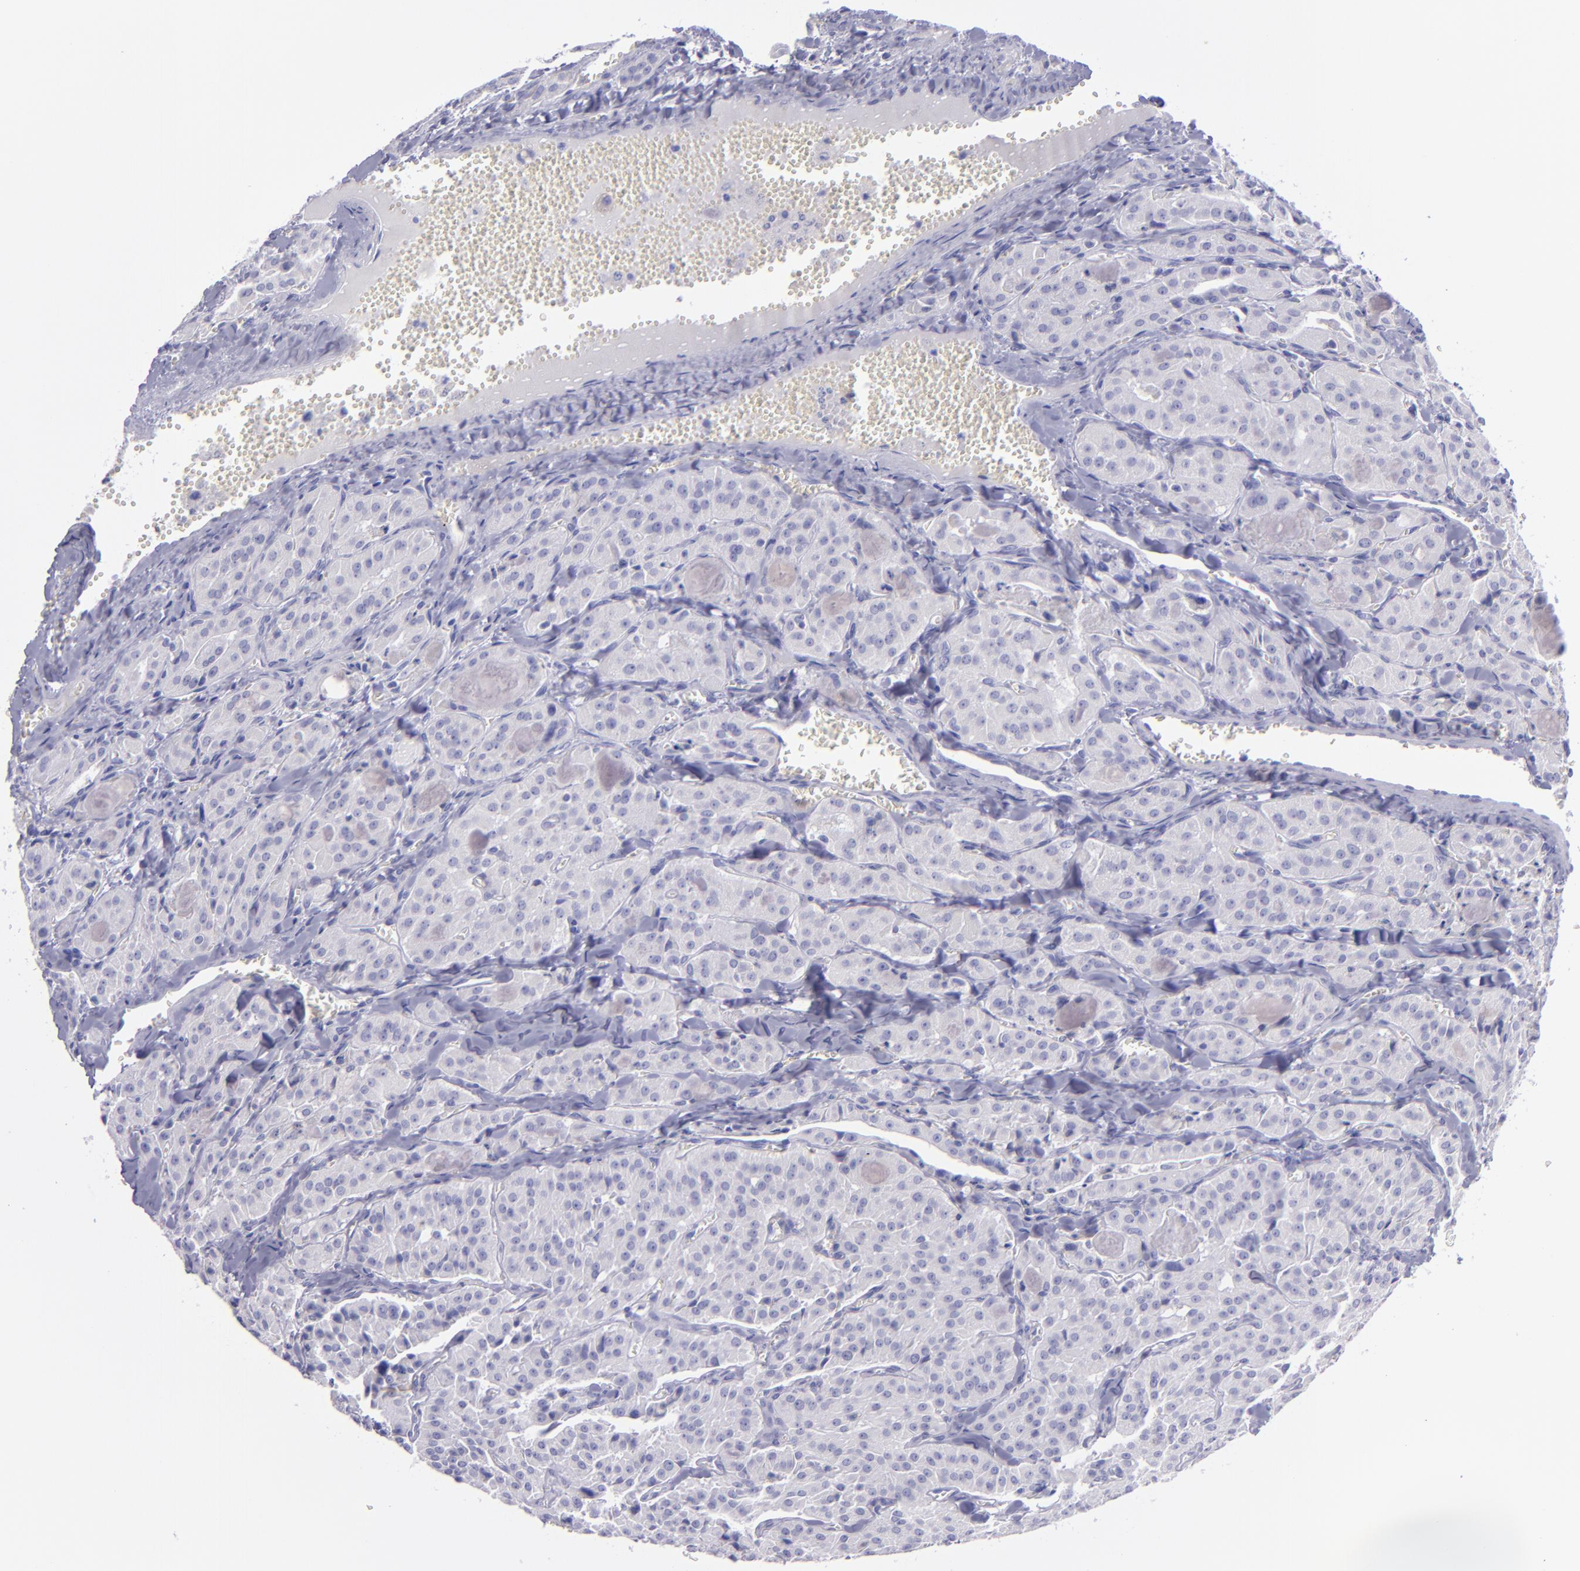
{"staining": {"intensity": "negative", "quantity": "none", "location": "none"}, "tissue": "thyroid cancer", "cell_type": "Tumor cells", "image_type": "cancer", "snomed": [{"axis": "morphology", "description": "Carcinoma, NOS"}, {"axis": "topography", "description": "Thyroid gland"}], "caption": "High power microscopy photomicrograph of an IHC photomicrograph of carcinoma (thyroid), revealing no significant staining in tumor cells.", "gene": "TNNT3", "patient": {"sex": "male", "age": 76}}